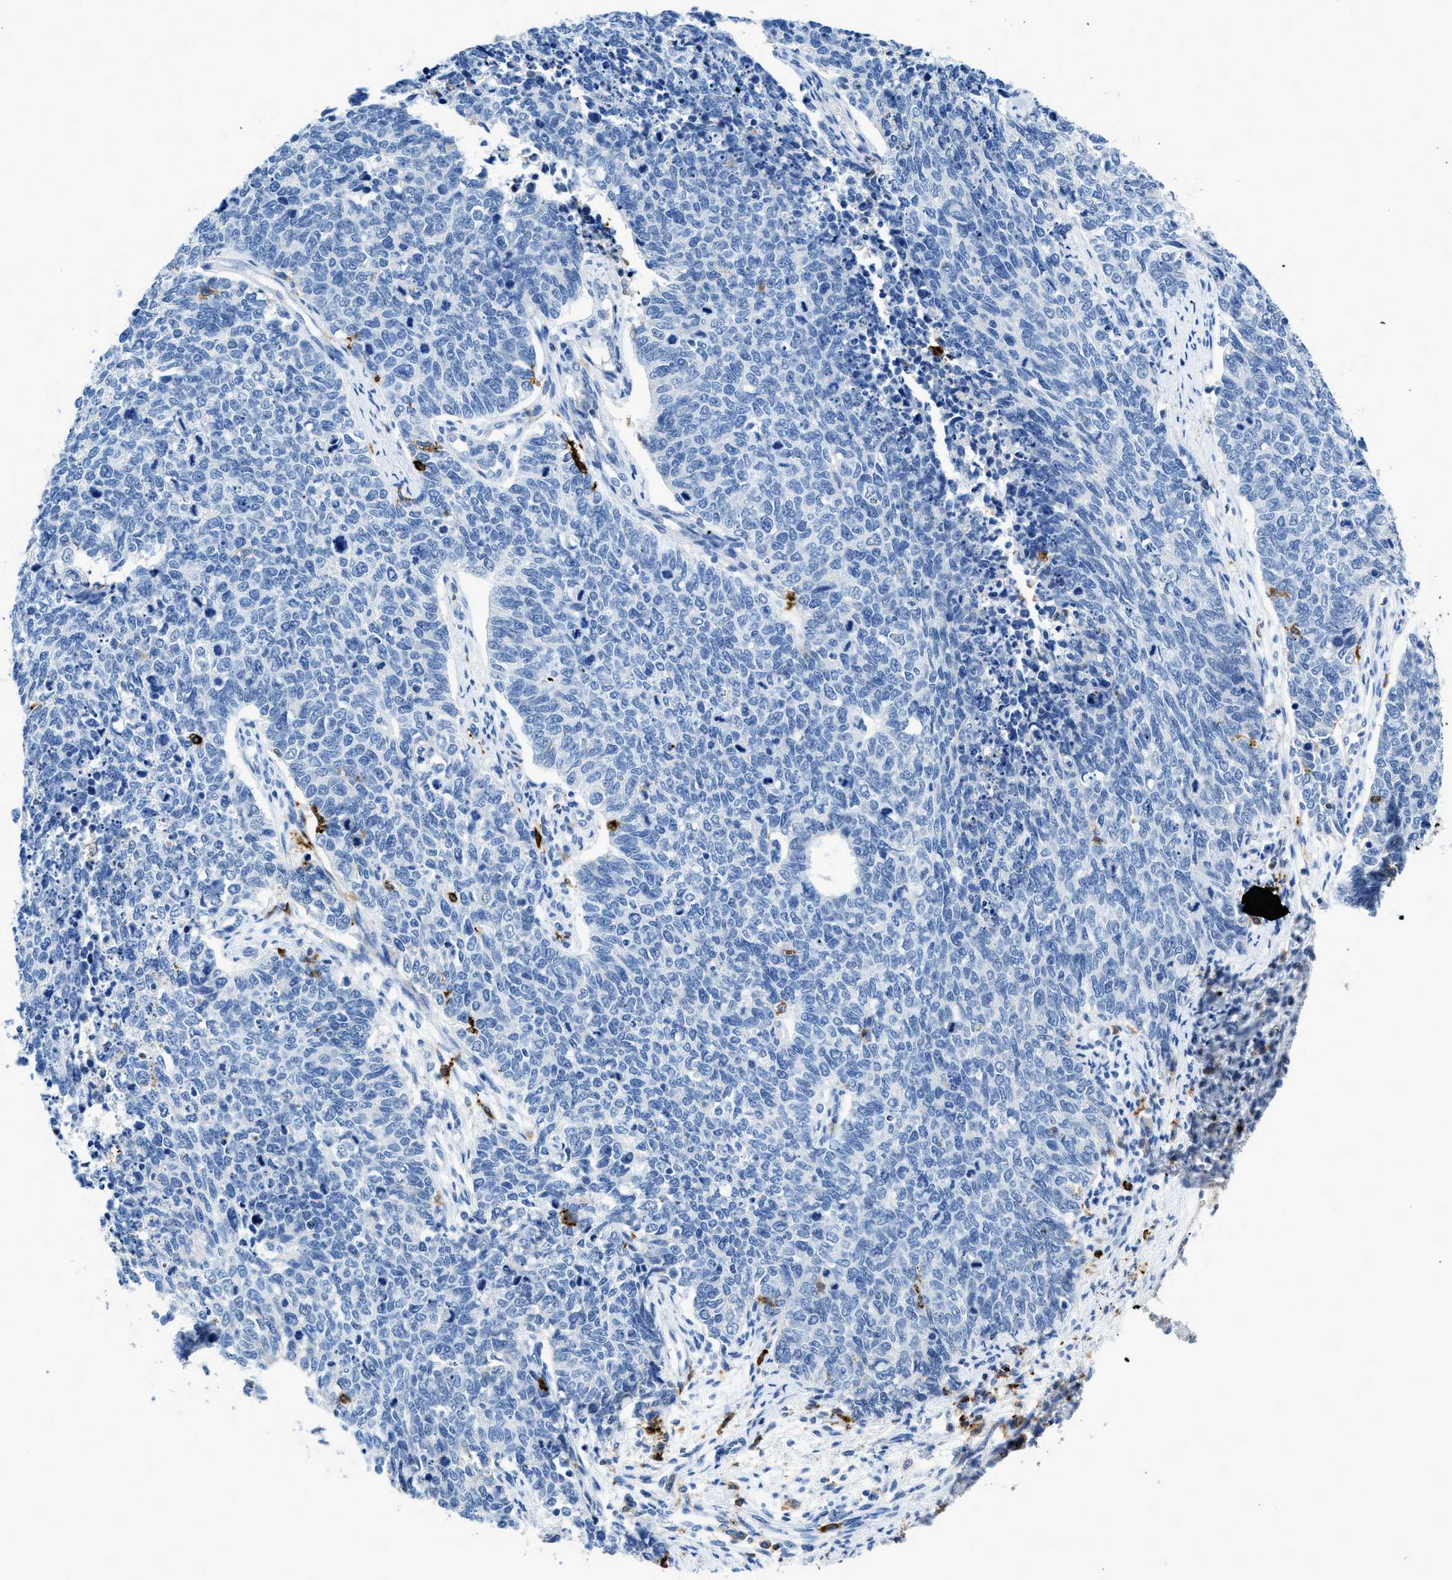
{"staining": {"intensity": "negative", "quantity": "none", "location": "none"}, "tissue": "cervical cancer", "cell_type": "Tumor cells", "image_type": "cancer", "snomed": [{"axis": "morphology", "description": "Squamous cell carcinoma, NOS"}, {"axis": "topography", "description": "Cervix"}], "caption": "Protein analysis of squamous cell carcinoma (cervical) shows no significant expression in tumor cells. (DAB (3,3'-diaminobenzidine) IHC visualized using brightfield microscopy, high magnification).", "gene": "CD226", "patient": {"sex": "female", "age": 63}}